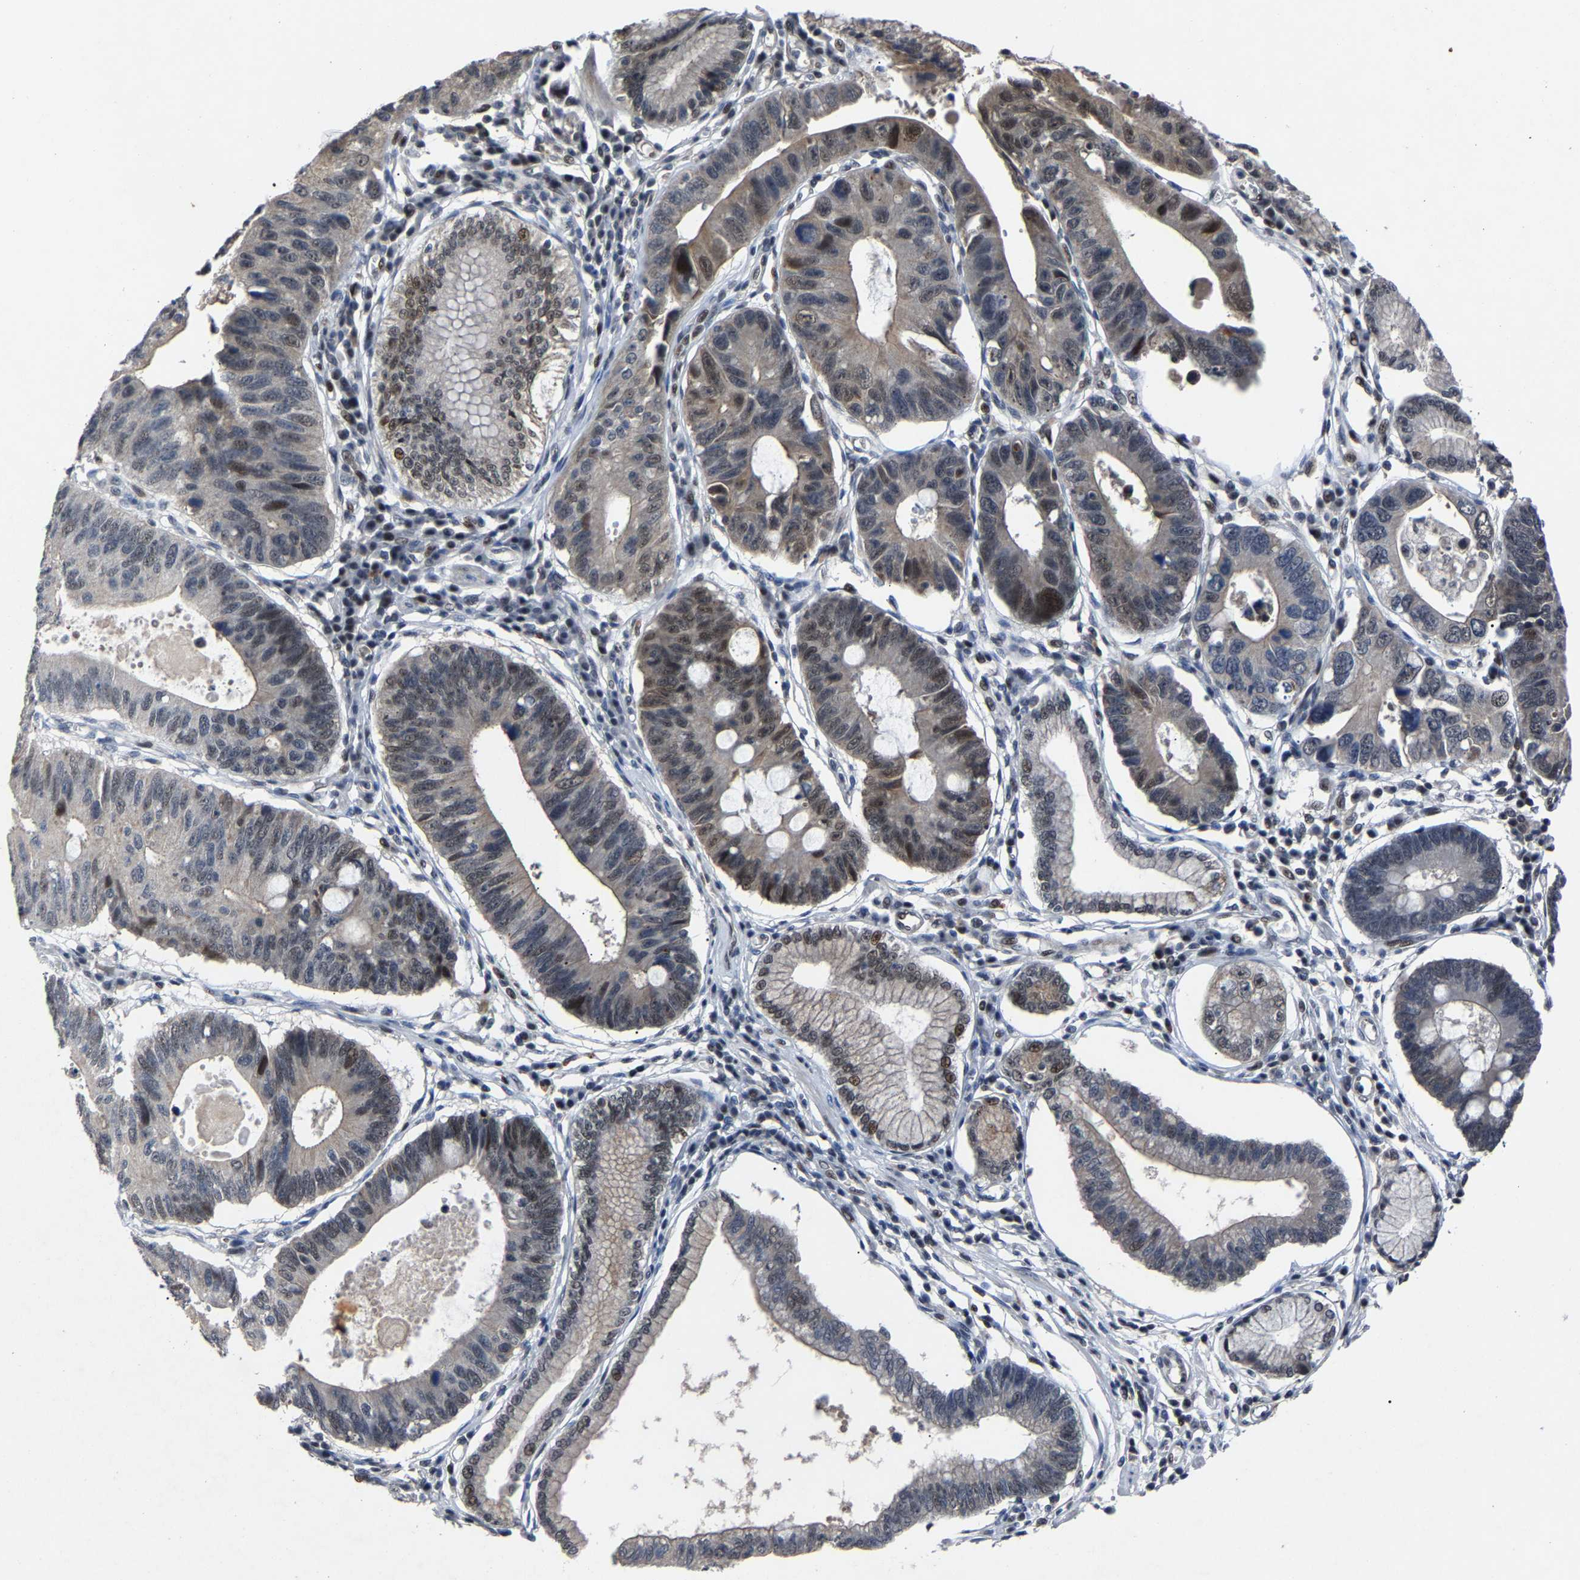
{"staining": {"intensity": "weak", "quantity": "25%-75%", "location": "nuclear"}, "tissue": "stomach cancer", "cell_type": "Tumor cells", "image_type": "cancer", "snomed": [{"axis": "morphology", "description": "Adenocarcinoma, NOS"}, {"axis": "topography", "description": "Stomach"}], "caption": "IHC photomicrograph of neoplastic tissue: adenocarcinoma (stomach) stained using IHC shows low levels of weak protein expression localized specifically in the nuclear of tumor cells, appearing as a nuclear brown color.", "gene": "LSM8", "patient": {"sex": "male", "age": 59}}